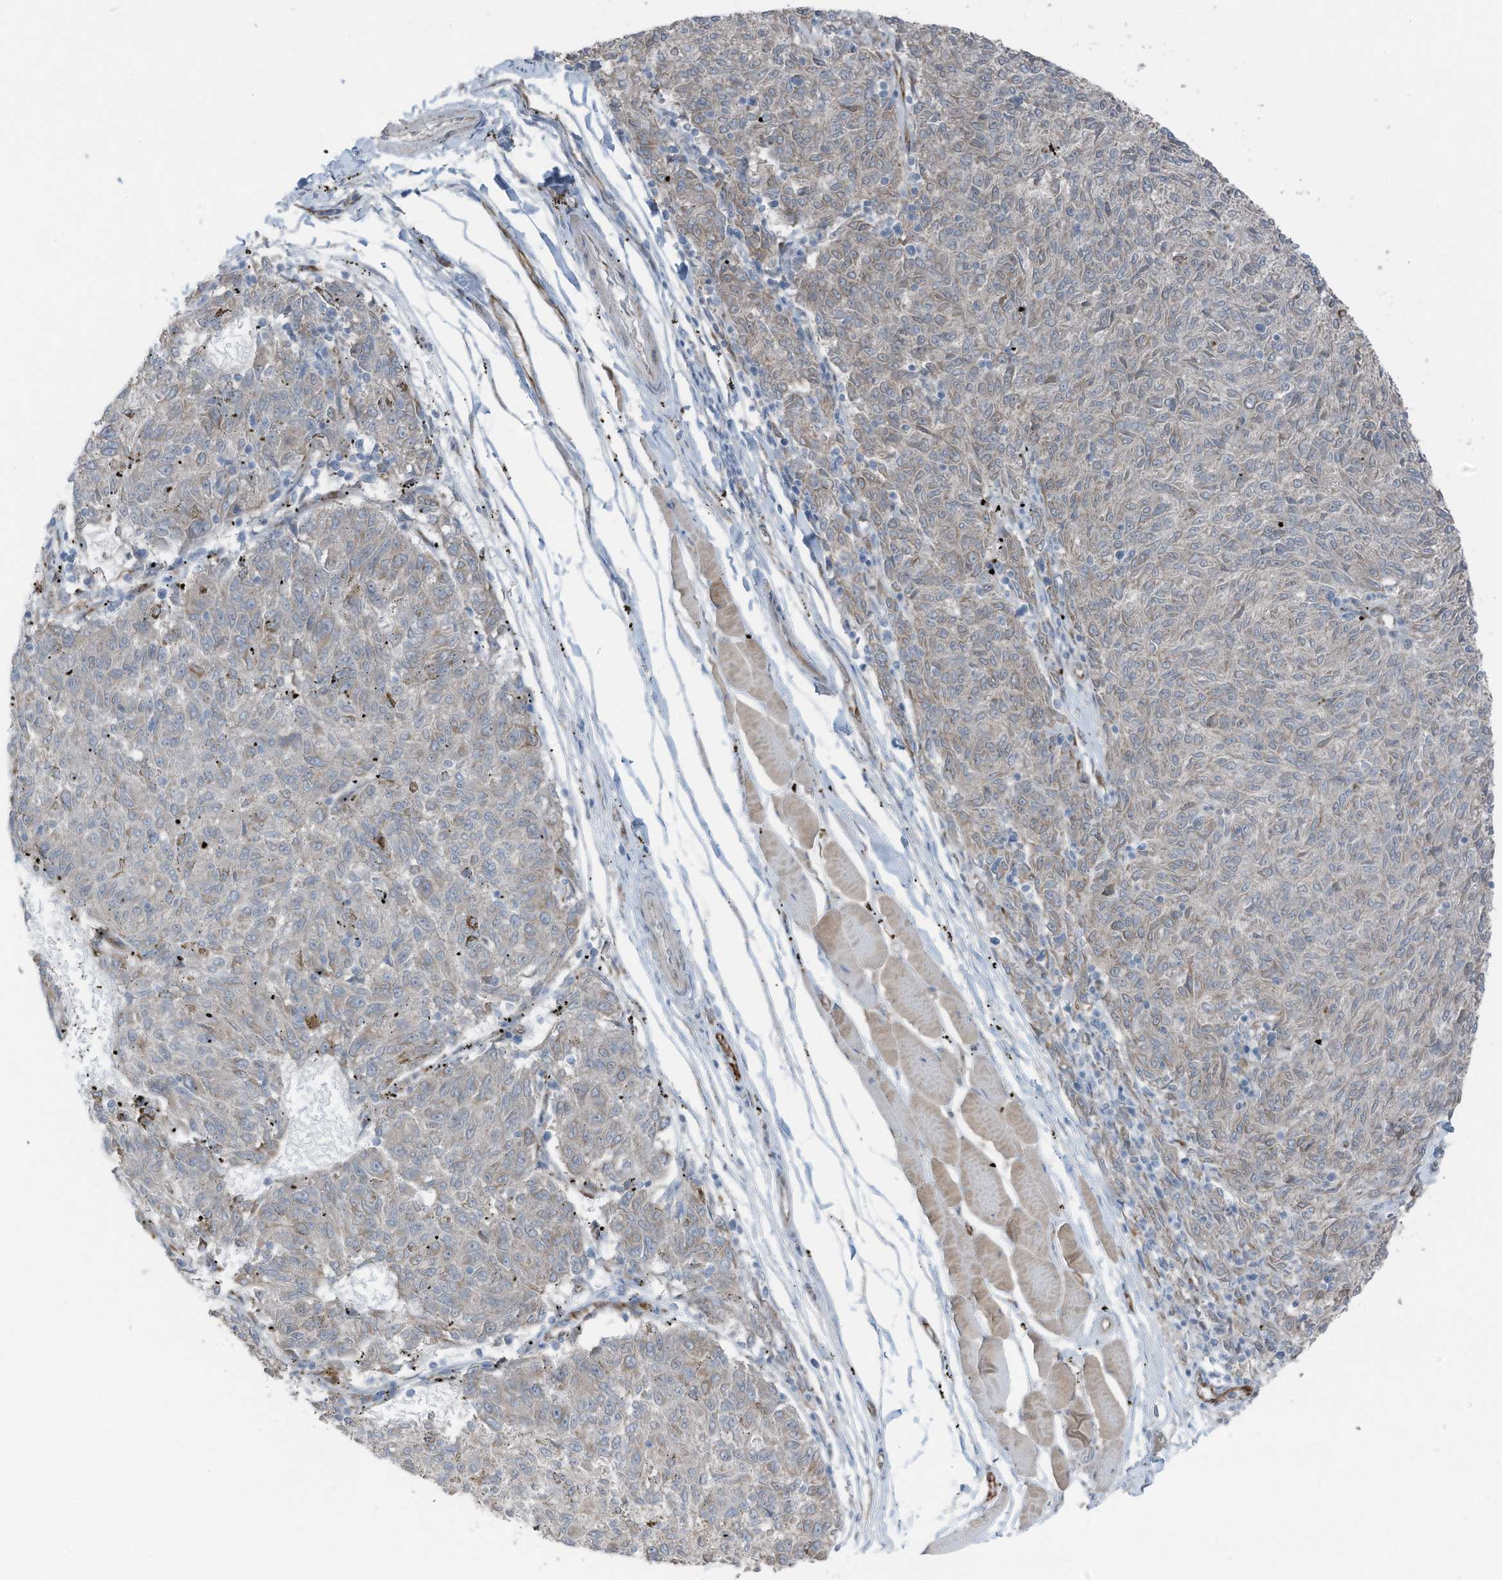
{"staining": {"intensity": "negative", "quantity": "none", "location": "none"}, "tissue": "melanoma", "cell_type": "Tumor cells", "image_type": "cancer", "snomed": [{"axis": "morphology", "description": "Malignant melanoma, NOS"}, {"axis": "topography", "description": "Skin"}], "caption": "Malignant melanoma was stained to show a protein in brown. There is no significant staining in tumor cells. (Immunohistochemistry, brightfield microscopy, high magnification).", "gene": "ARHGEF33", "patient": {"sex": "female", "age": 72}}